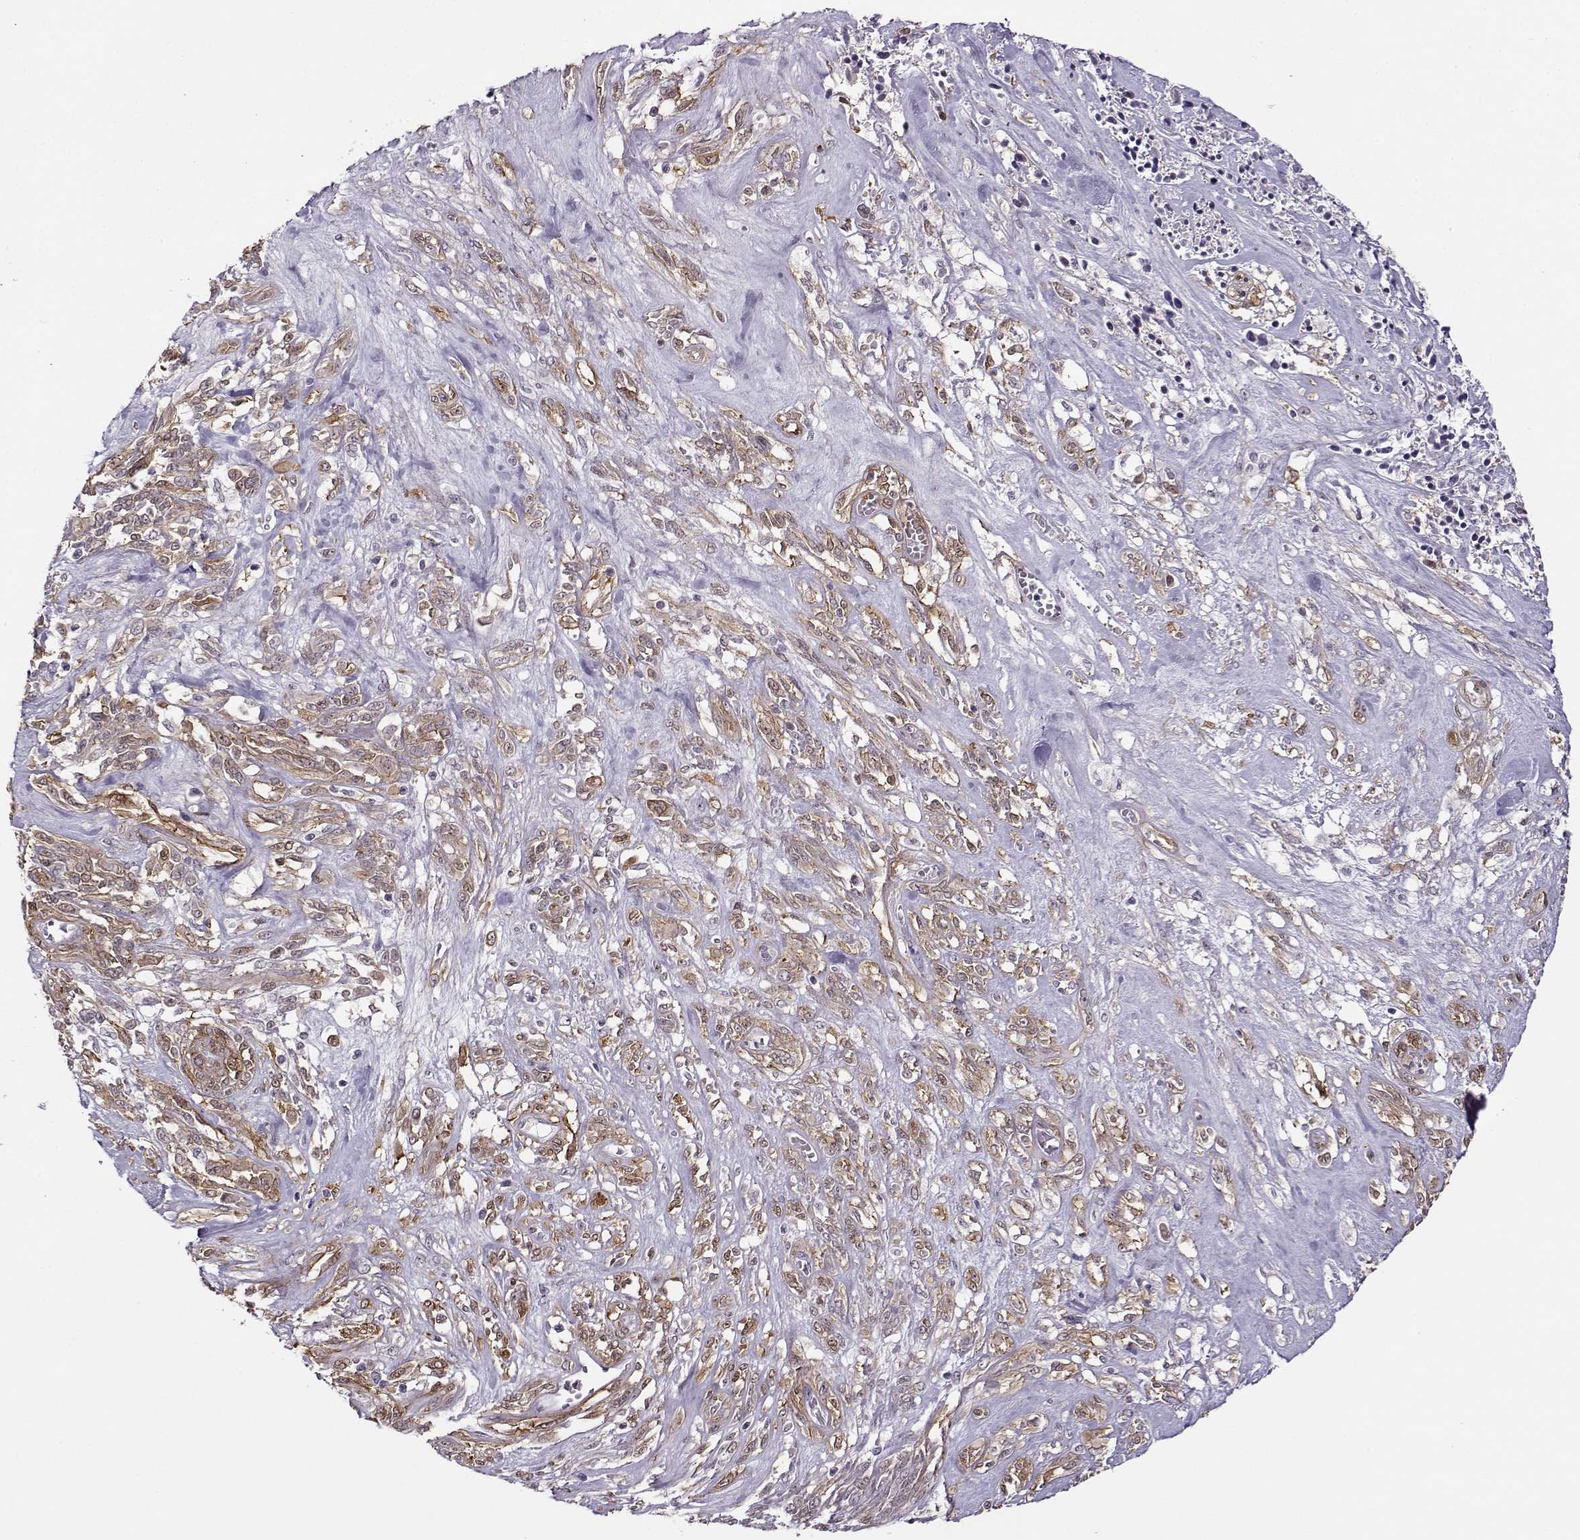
{"staining": {"intensity": "weak", "quantity": "<25%", "location": "cytoplasmic/membranous"}, "tissue": "melanoma", "cell_type": "Tumor cells", "image_type": "cancer", "snomed": [{"axis": "morphology", "description": "Malignant melanoma, NOS"}, {"axis": "topography", "description": "Skin"}], "caption": "Tumor cells show no significant staining in melanoma.", "gene": "BACH1", "patient": {"sex": "female", "age": 91}}